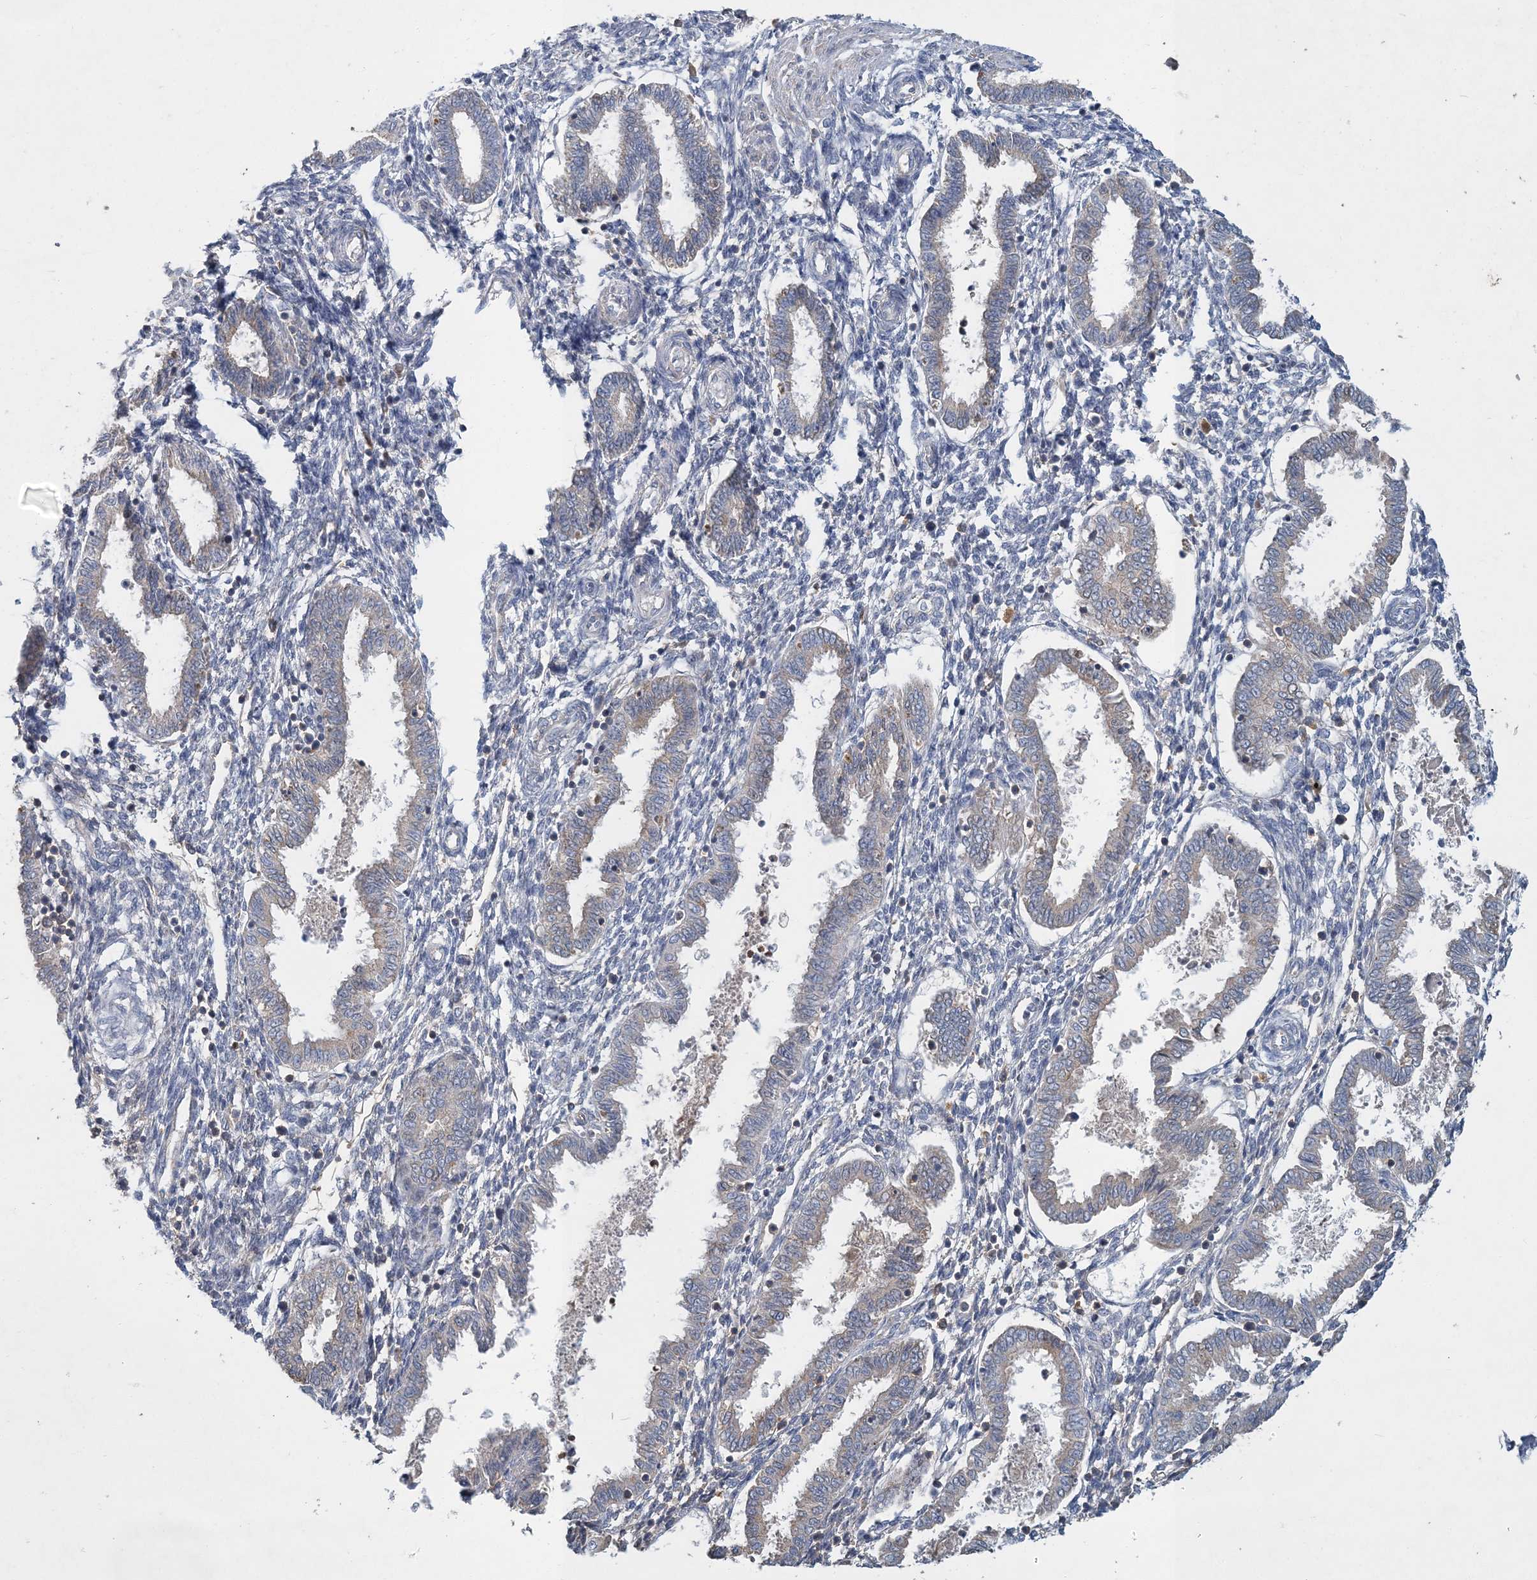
{"staining": {"intensity": "negative", "quantity": "none", "location": "none"}, "tissue": "endometrium", "cell_type": "Cells in endometrial stroma", "image_type": "normal", "snomed": [{"axis": "morphology", "description": "Normal tissue, NOS"}, {"axis": "topography", "description": "Endometrium"}], "caption": "Immunohistochemistry (IHC) of unremarkable endometrium displays no staining in cells in endometrial stroma. (Immunohistochemistry (IHC), brightfield microscopy, high magnification).", "gene": "RNF25", "patient": {"sex": "female", "age": 33}}